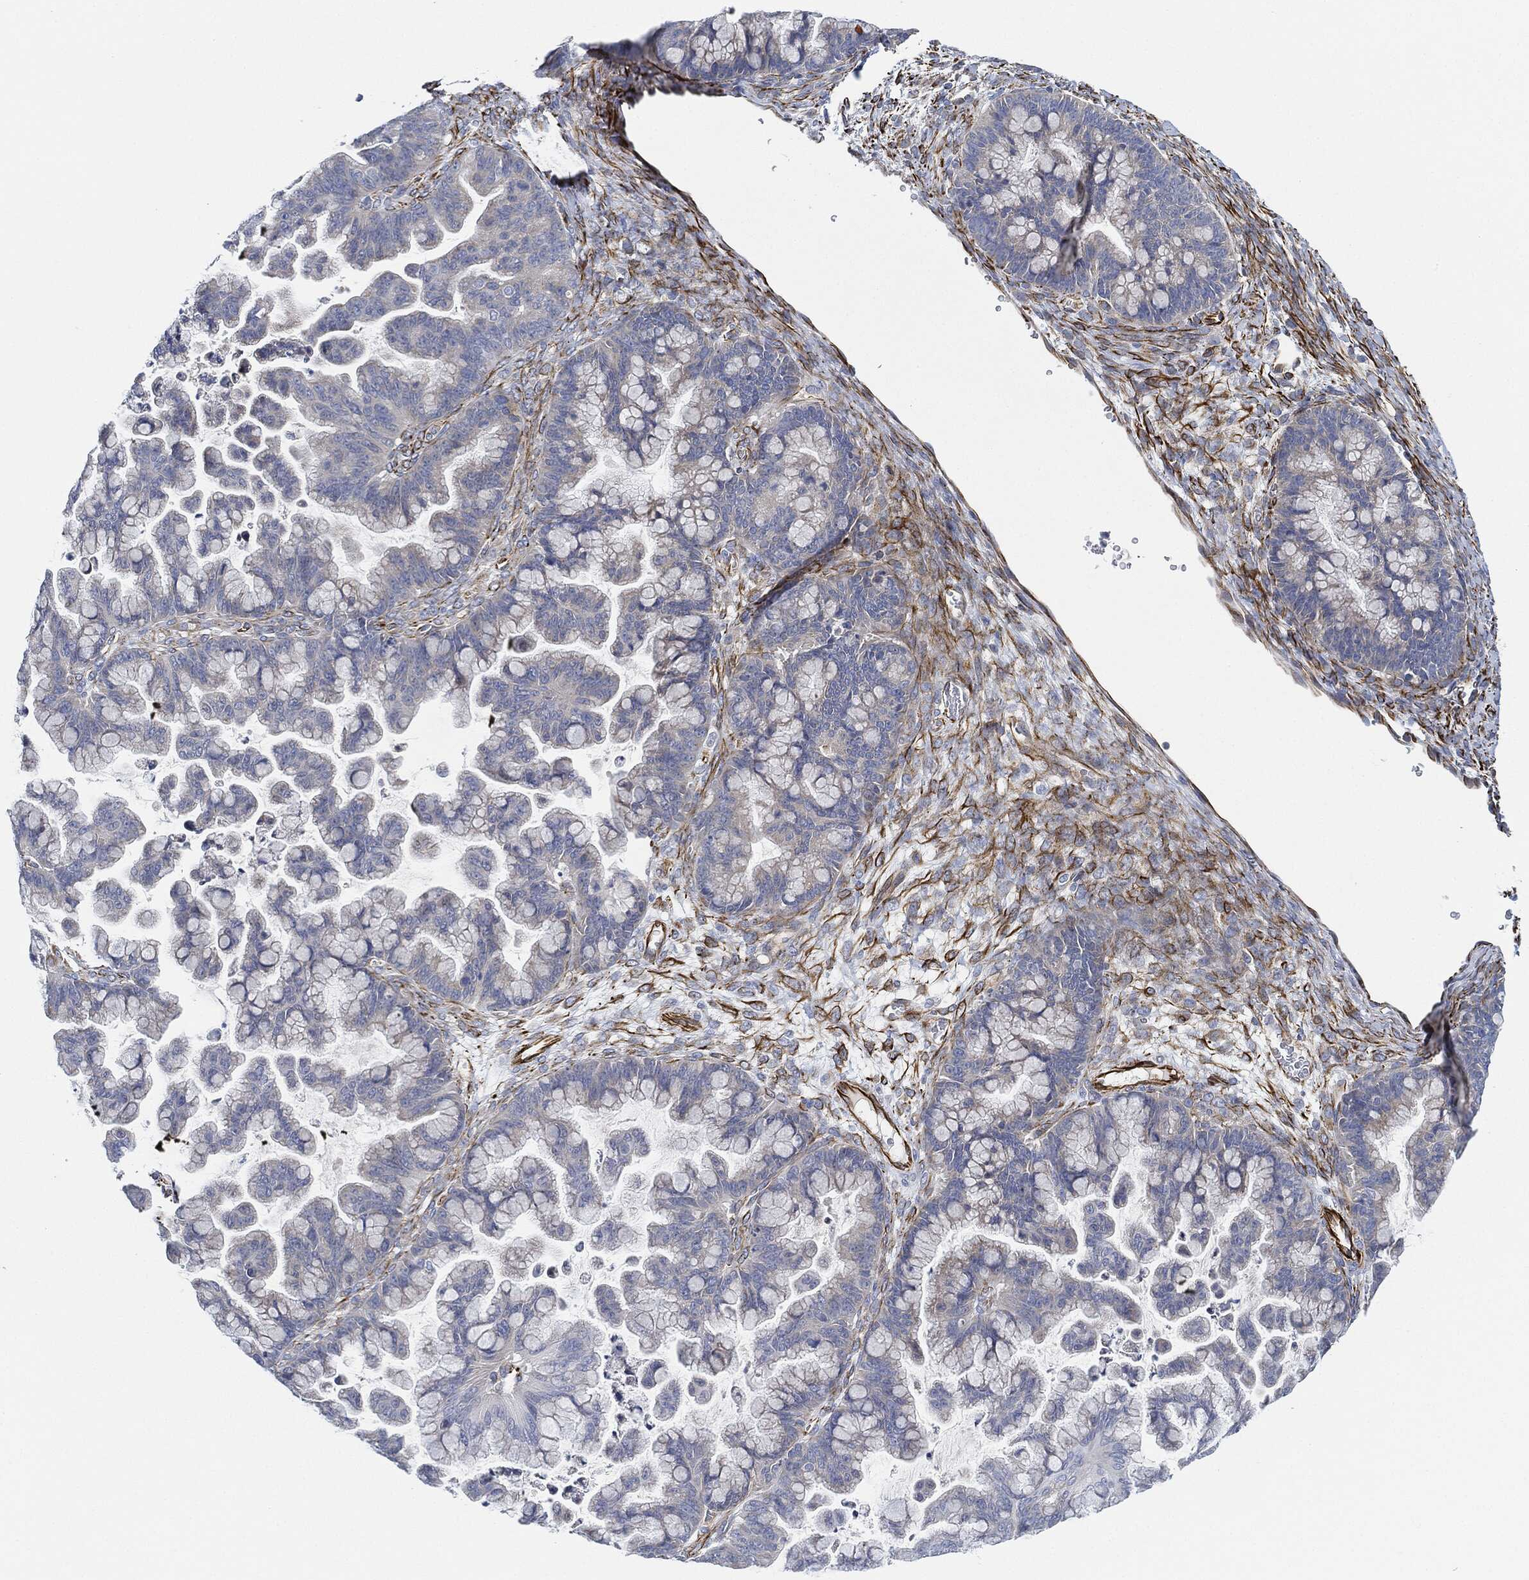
{"staining": {"intensity": "negative", "quantity": "none", "location": "none"}, "tissue": "ovarian cancer", "cell_type": "Tumor cells", "image_type": "cancer", "snomed": [{"axis": "morphology", "description": "Cystadenocarcinoma, mucinous, NOS"}, {"axis": "topography", "description": "Ovary"}], "caption": "Immunohistochemical staining of human ovarian cancer (mucinous cystadenocarcinoma) demonstrates no significant positivity in tumor cells.", "gene": "THSD1", "patient": {"sex": "female", "age": 67}}